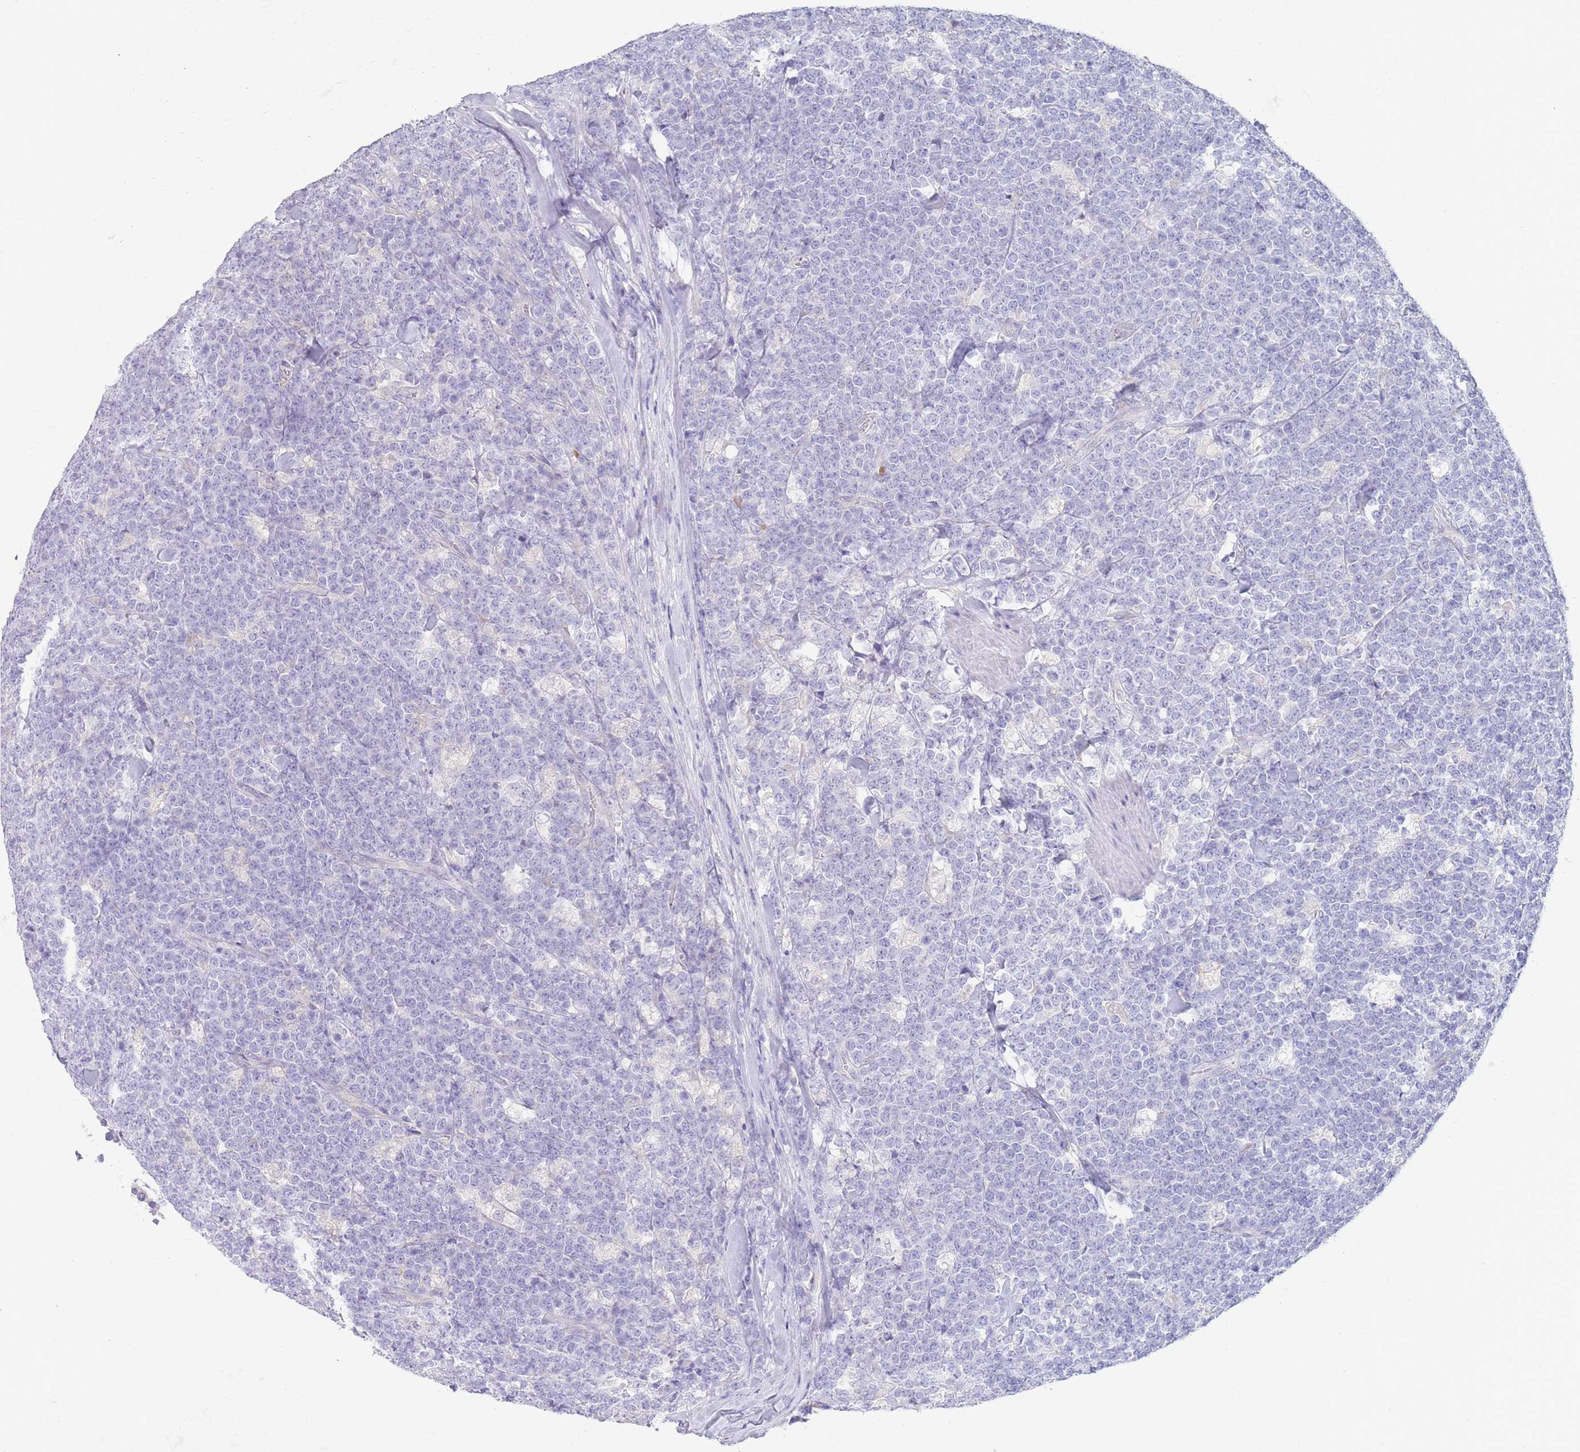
{"staining": {"intensity": "negative", "quantity": "none", "location": "none"}, "tissue": "lymphoma", "cell_type": "Tumor cells", "image_type": "cancer", "snomed": [{"axis": "morphology", "description": "Malignant lymphoma, non-Hodgkin's type, High grade"}, {"axis": "topography", "description": "Small intestine"}, {"axis": "topography", "description": "Colon"}], "caption": "DAB (3,3'-diaminobenzidine) immunohistochemical staining of lymphoma shows no significant staining in tumor cells. (DAB immunohistochemistry (IHC) with hematoxylin counter stain).", "gene": "CCDC149", "patient": {"sex": "male", "age": 8}}